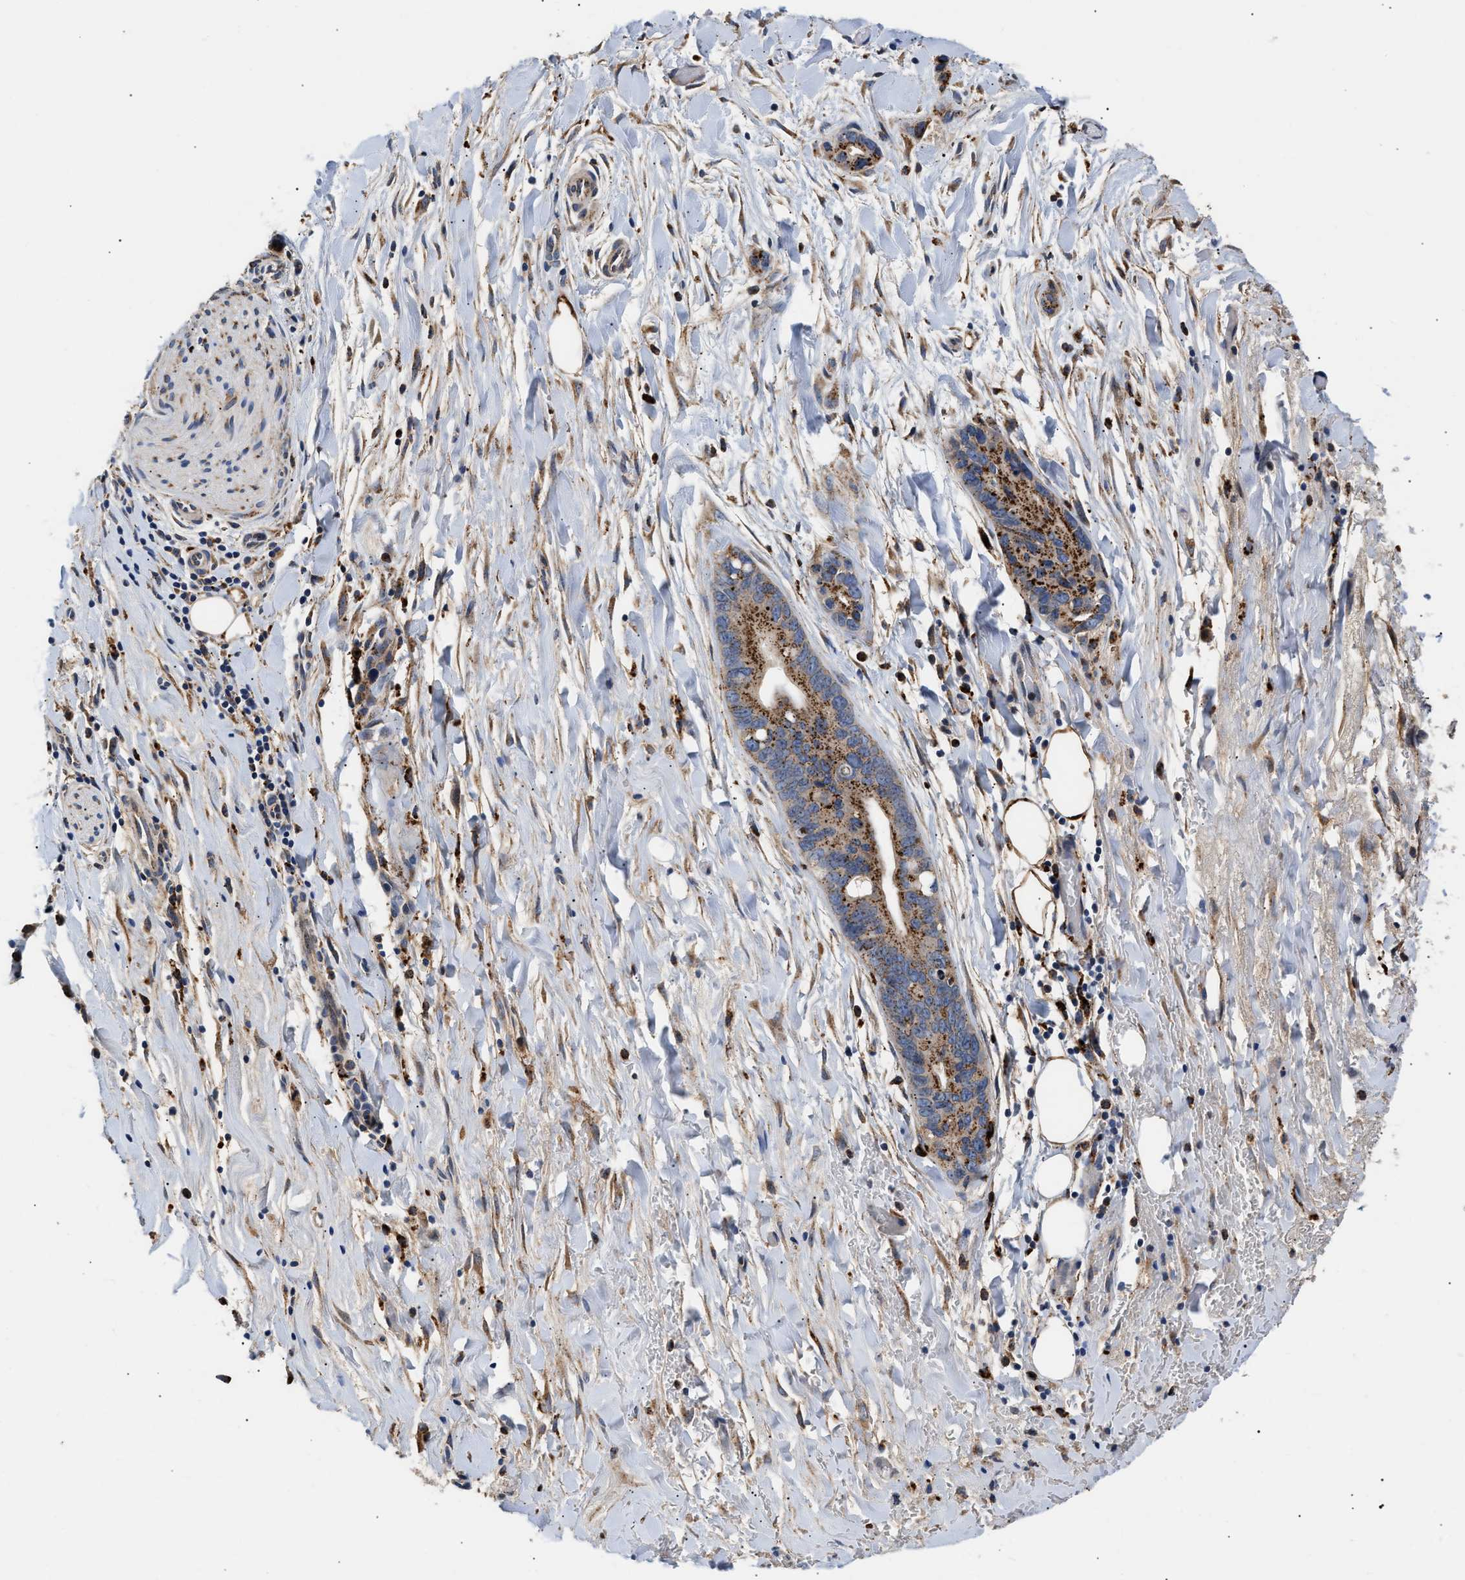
{"staining": {"intensity": "strong", "quantity": "25%-75%", "location": "cytoplasmic/membranous"}, "tissue": "liver cancer", "cell_type": "Tumor cells", "image_type": "cancer", "snomed": [{"axis": "morphology", "description": "Cholangiocarcinoma"}, {"axis": "topography", "description": "Liver"}], "caption": "Immunohistochemical staining of human cholangiocarcinoma (liver) demonstrates high levels of strong cytoplasmic/membranous positivity in approximately 25%-75% of tumor cells. (brown staining indicates protein expression, while blue staining denotes nuclei).", "gene": "CCDC146", "patient": {"sex": "female", "age": 55}}